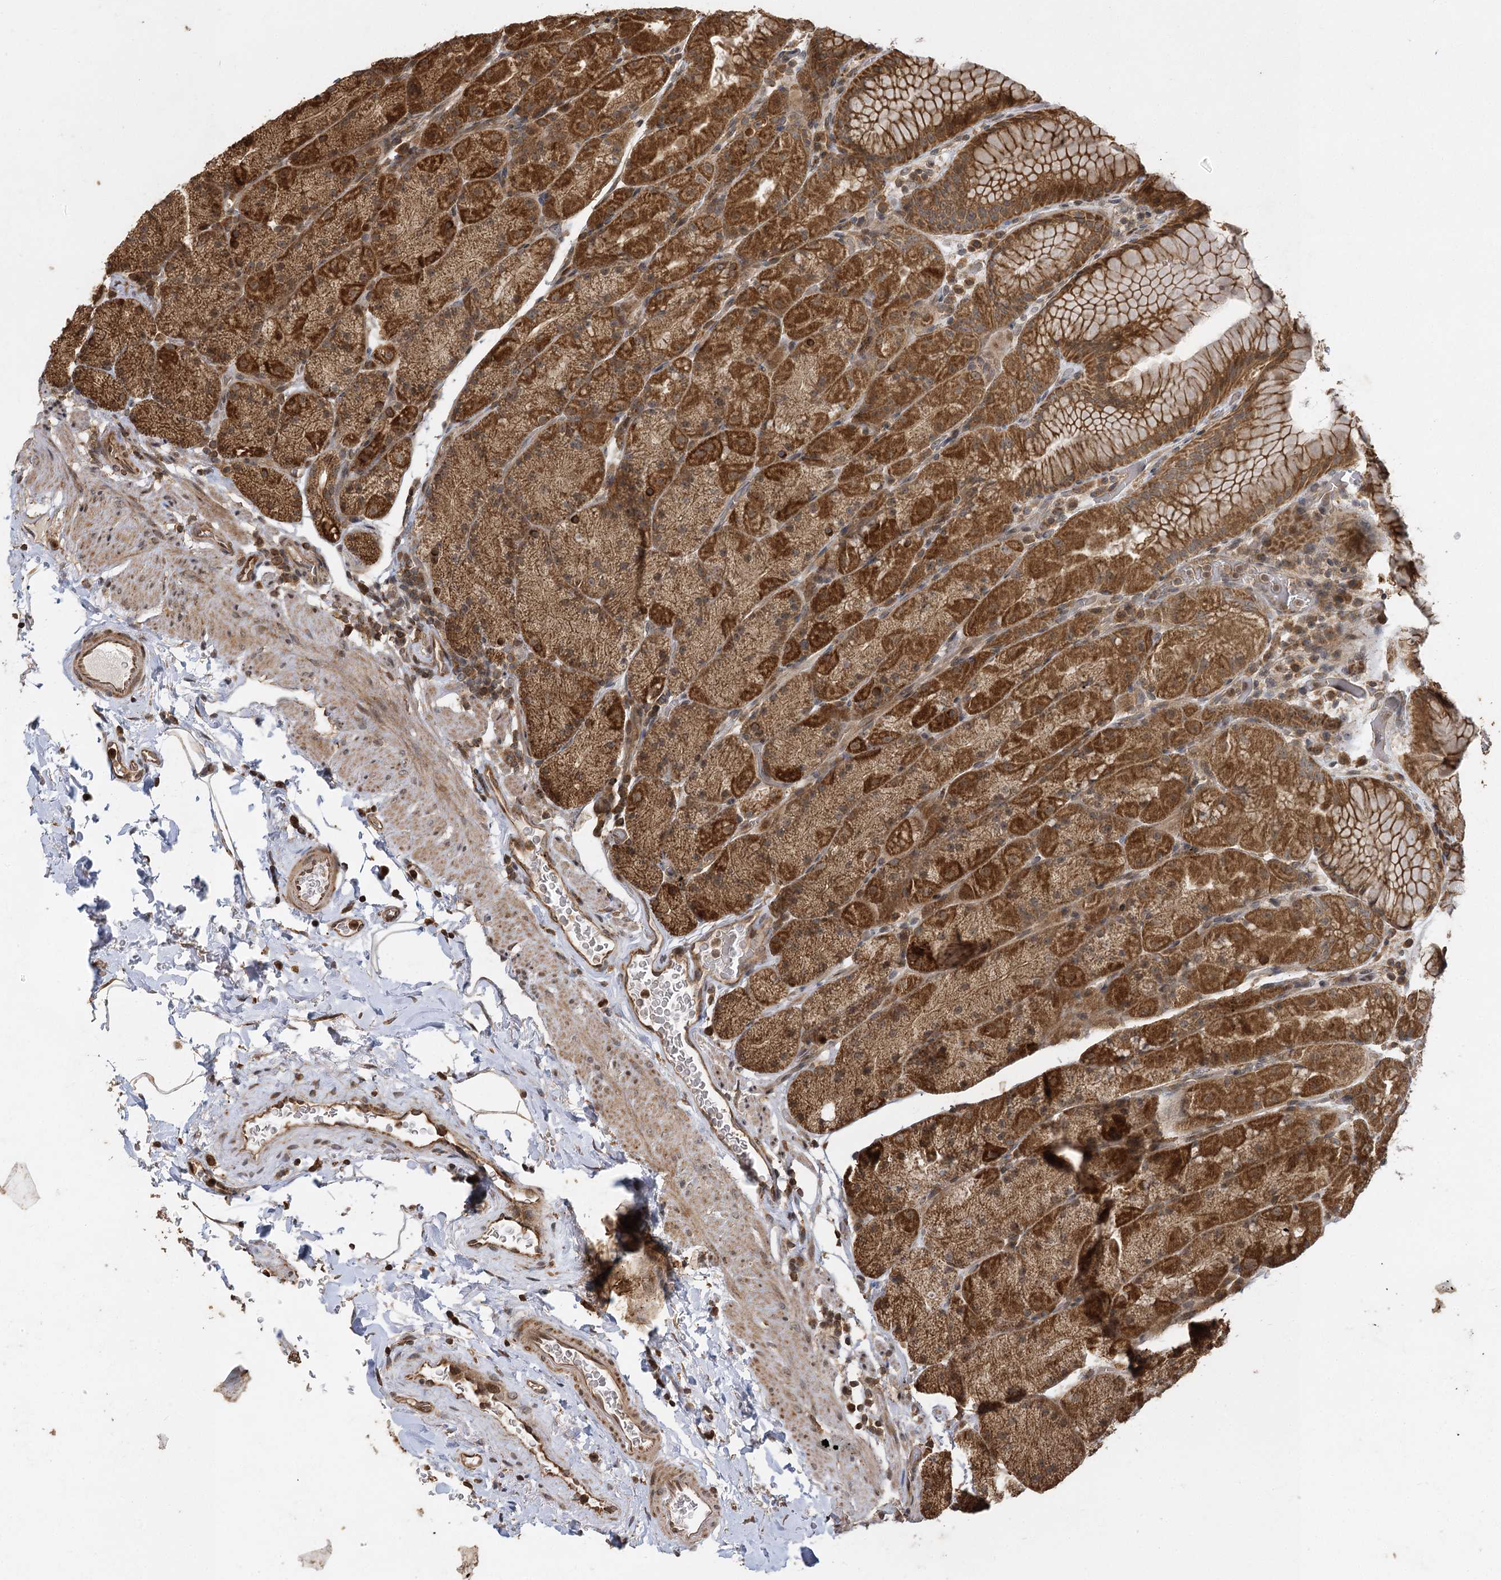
{"staining": {"intensity": "moderate", "quantity": ">75%", "location": "cytoplasmic/membranous,nuclear"}, "tissue": "stomach", "cell_type": "Glandular cells", "image_type": "normal", "snomed": [{"axis": "morphology", "description": "Normal tissue, NOS"}, {"axis": "topography", "description": "Stomach, upper"}, {"axis": "topography", "description": "Stomach, lower"}], "caption": "Approximately >75% of glandular cells in normal stomach show moderate cytoplasmic/membranous,nuclear protein positivity as visualized by brown immunohistochemical staining.", "gene": "IL11RA", "patient": {"sex": "male", "age": 67}}